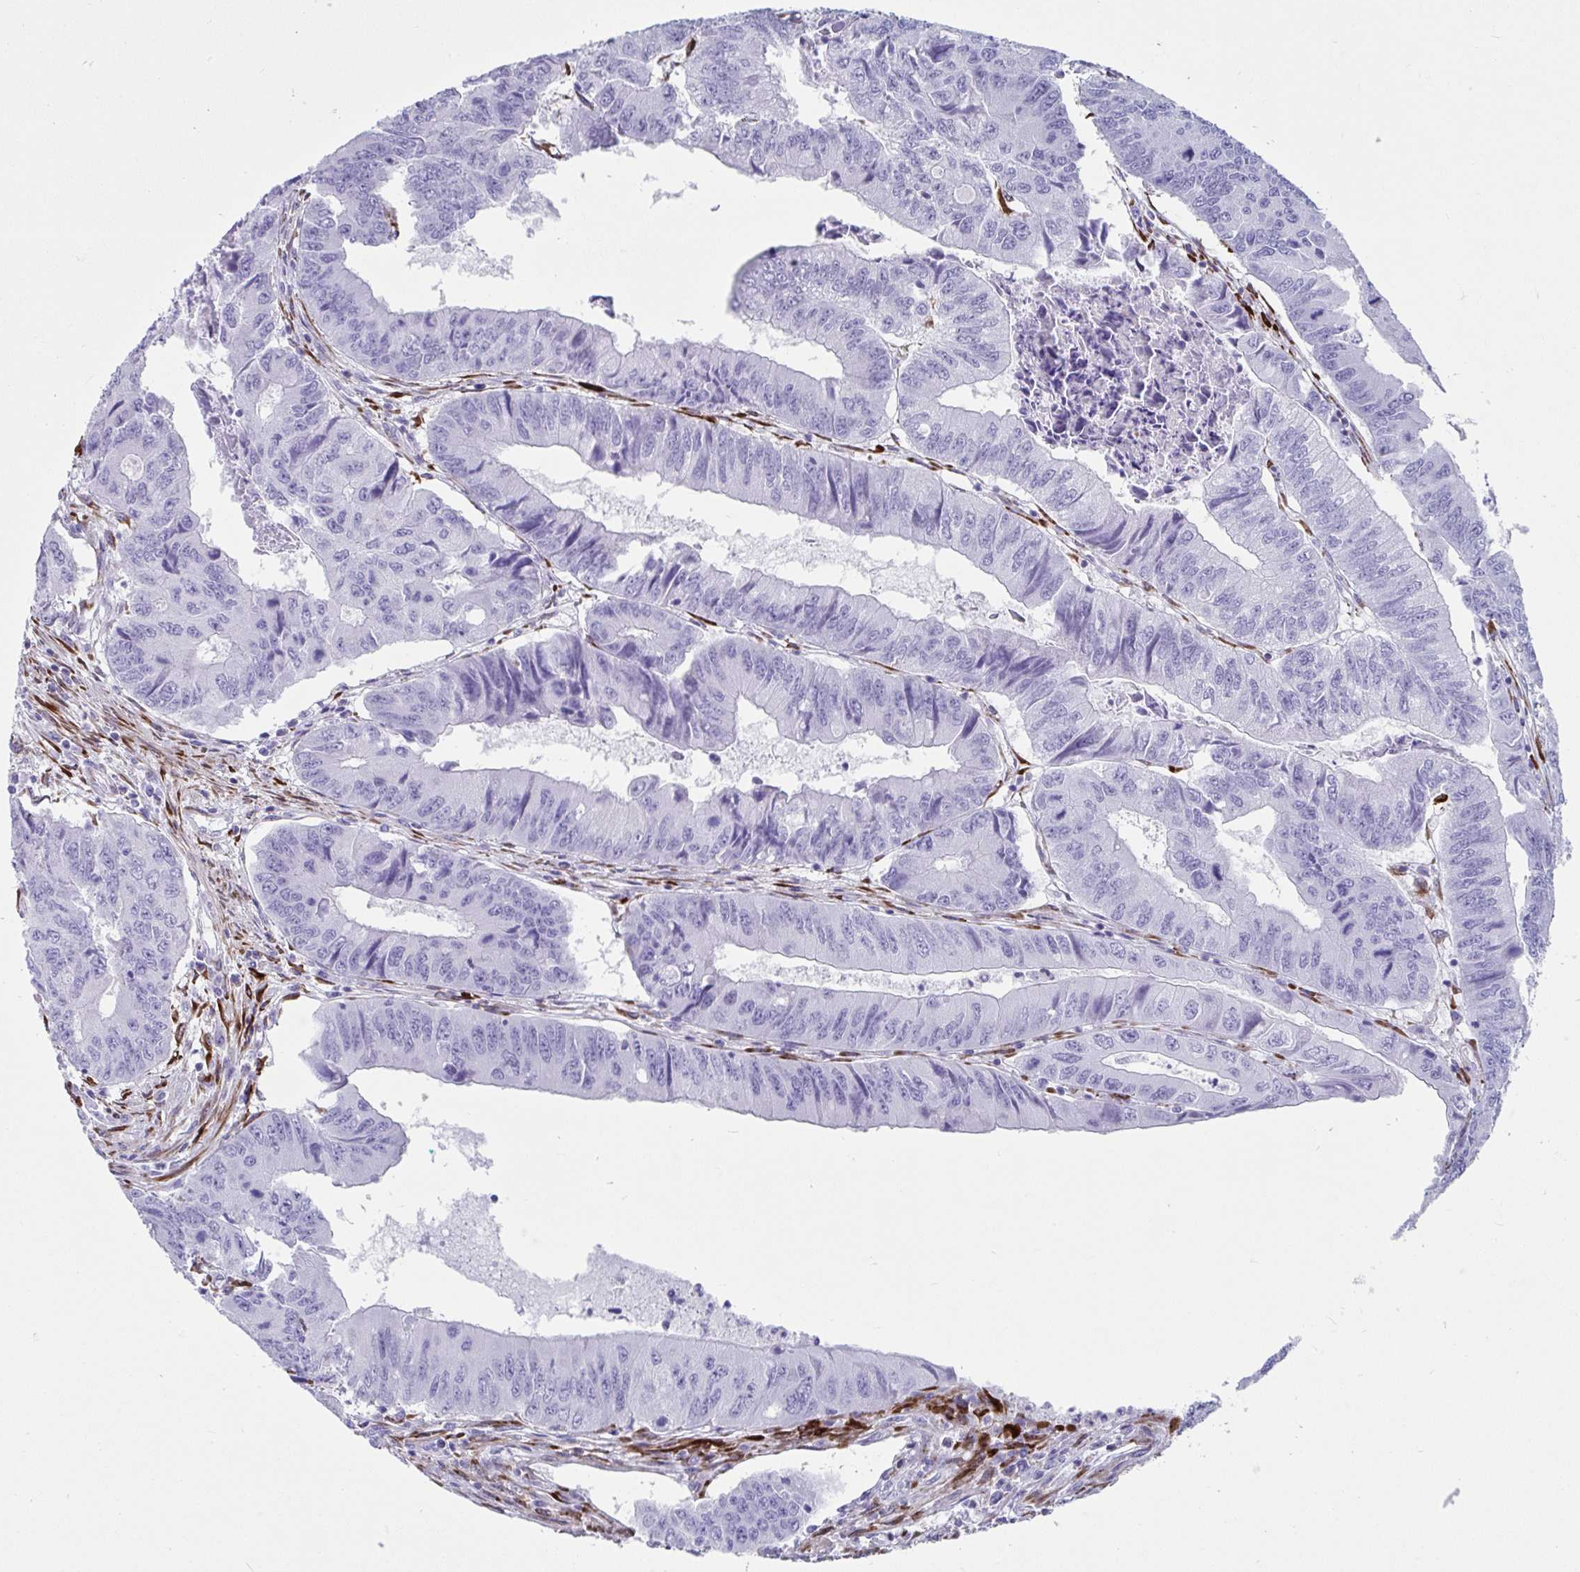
{"staining": {"intensity": "negative", "quantity": "none", "location": "none"}, "tissue": "colorectal cancer", "cell_type": "Tumor cells", "image_type": "cancer", "snomed": [{"axis": "morphology", "description": "Adenocarcinoma, NOS"}, {"axis": "topography", "description": "Colon"}], "caption": "An immunohistochemistry (IHC) photomicrograph of colorectal adenocarcinoma is shown. There is no staining in tumor cells of colorectal adenocarcinoma.", "gene": "GRXCR2", "patient": {"sex": "male", "age": 53}}